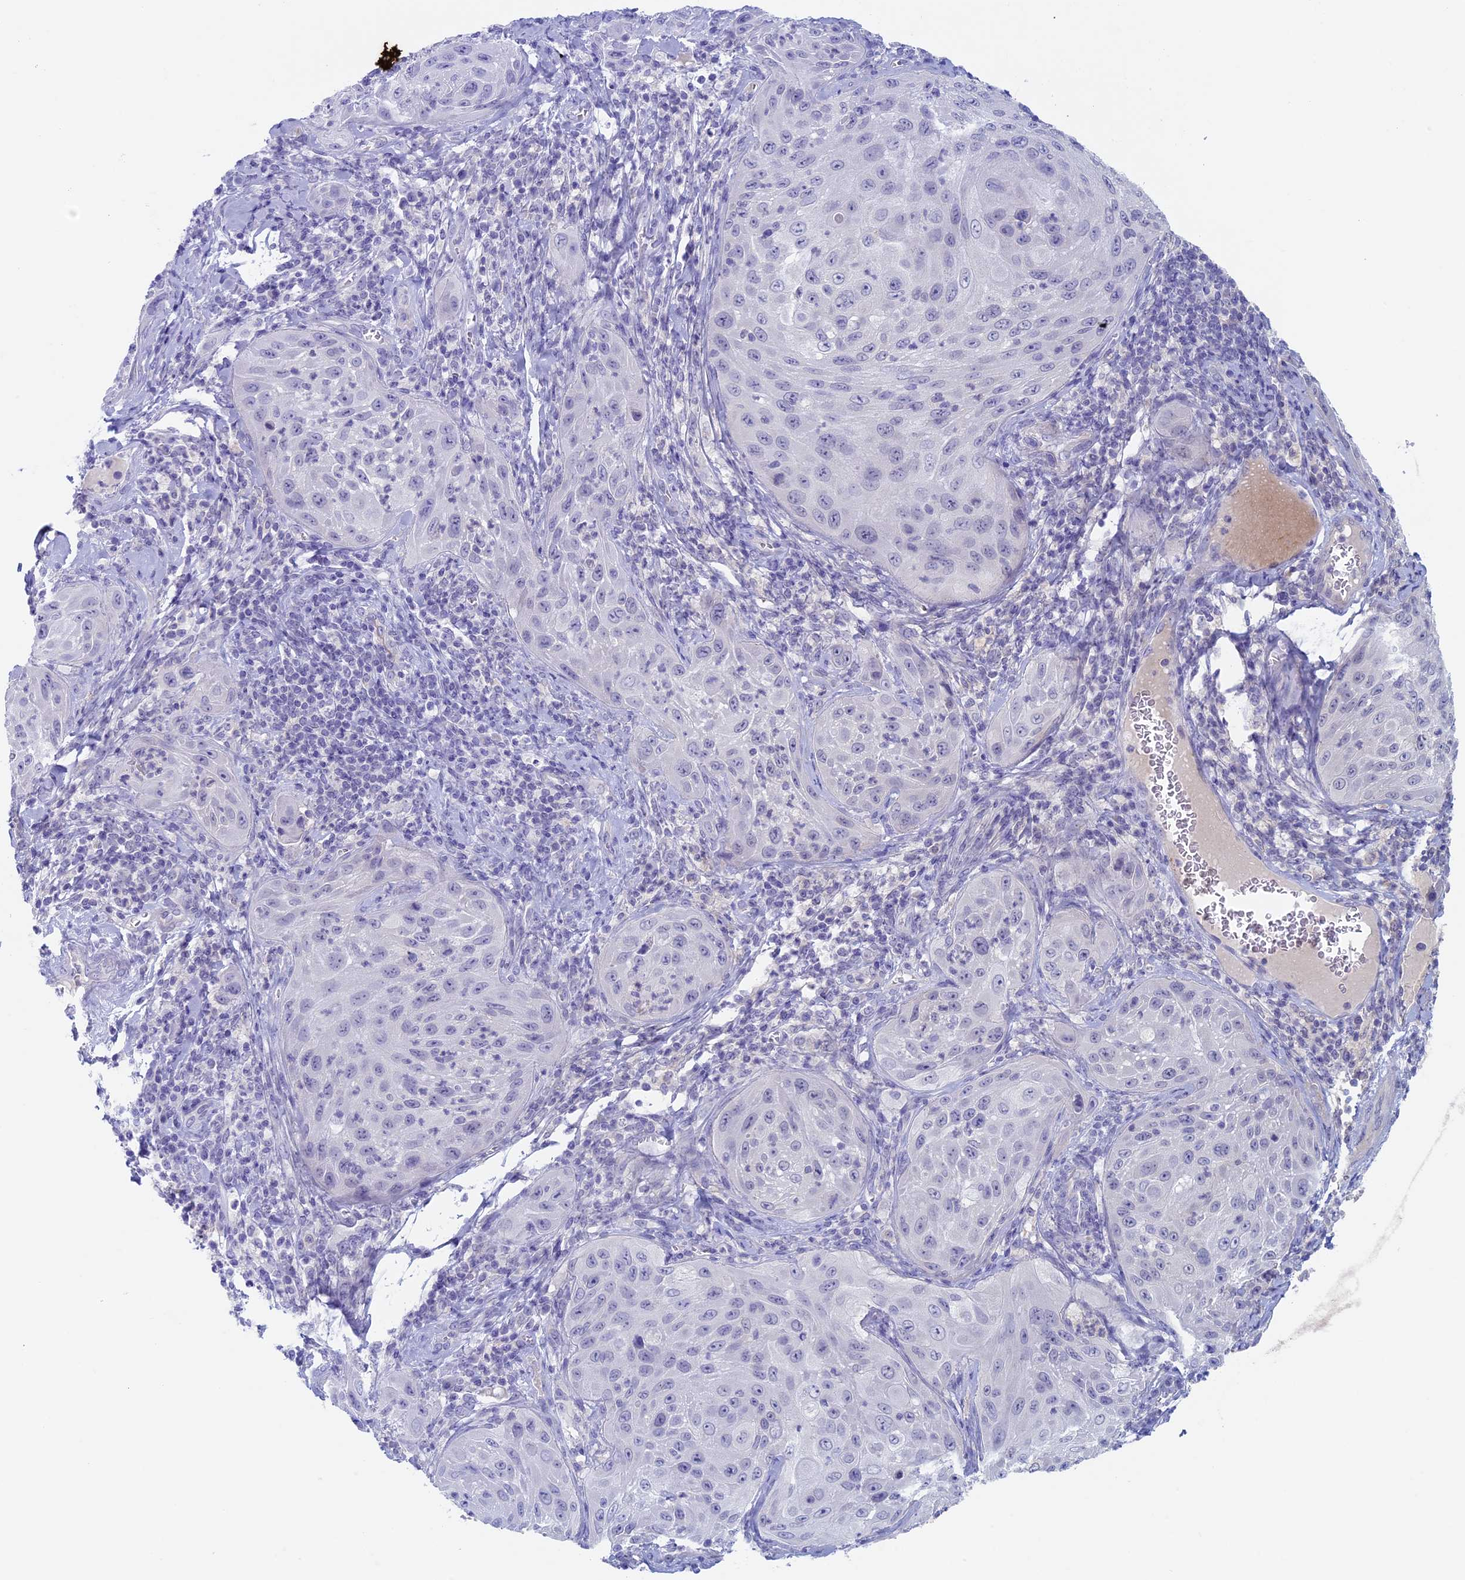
{"staining": {"intensity": "negative", "quantity": "none", "location": "none"}, "tissue": "cervical cancer", "cell_type": "Tumor cells", "image_type": "cancer", "snomed": [{"axis": "morphology", "description": "Squamous cell carcinoma, NOS"}, {"axis": "topography", "description": "Cervix"}], "caption": "This is a histopathology image of immunohistochemistry (IHC) staining of cervical cancer (squamous cell carcinoma), which shows no positivity in tumor cells.", "gene": "RCCD1", "patient": {"sex": "female", "age": 42}}